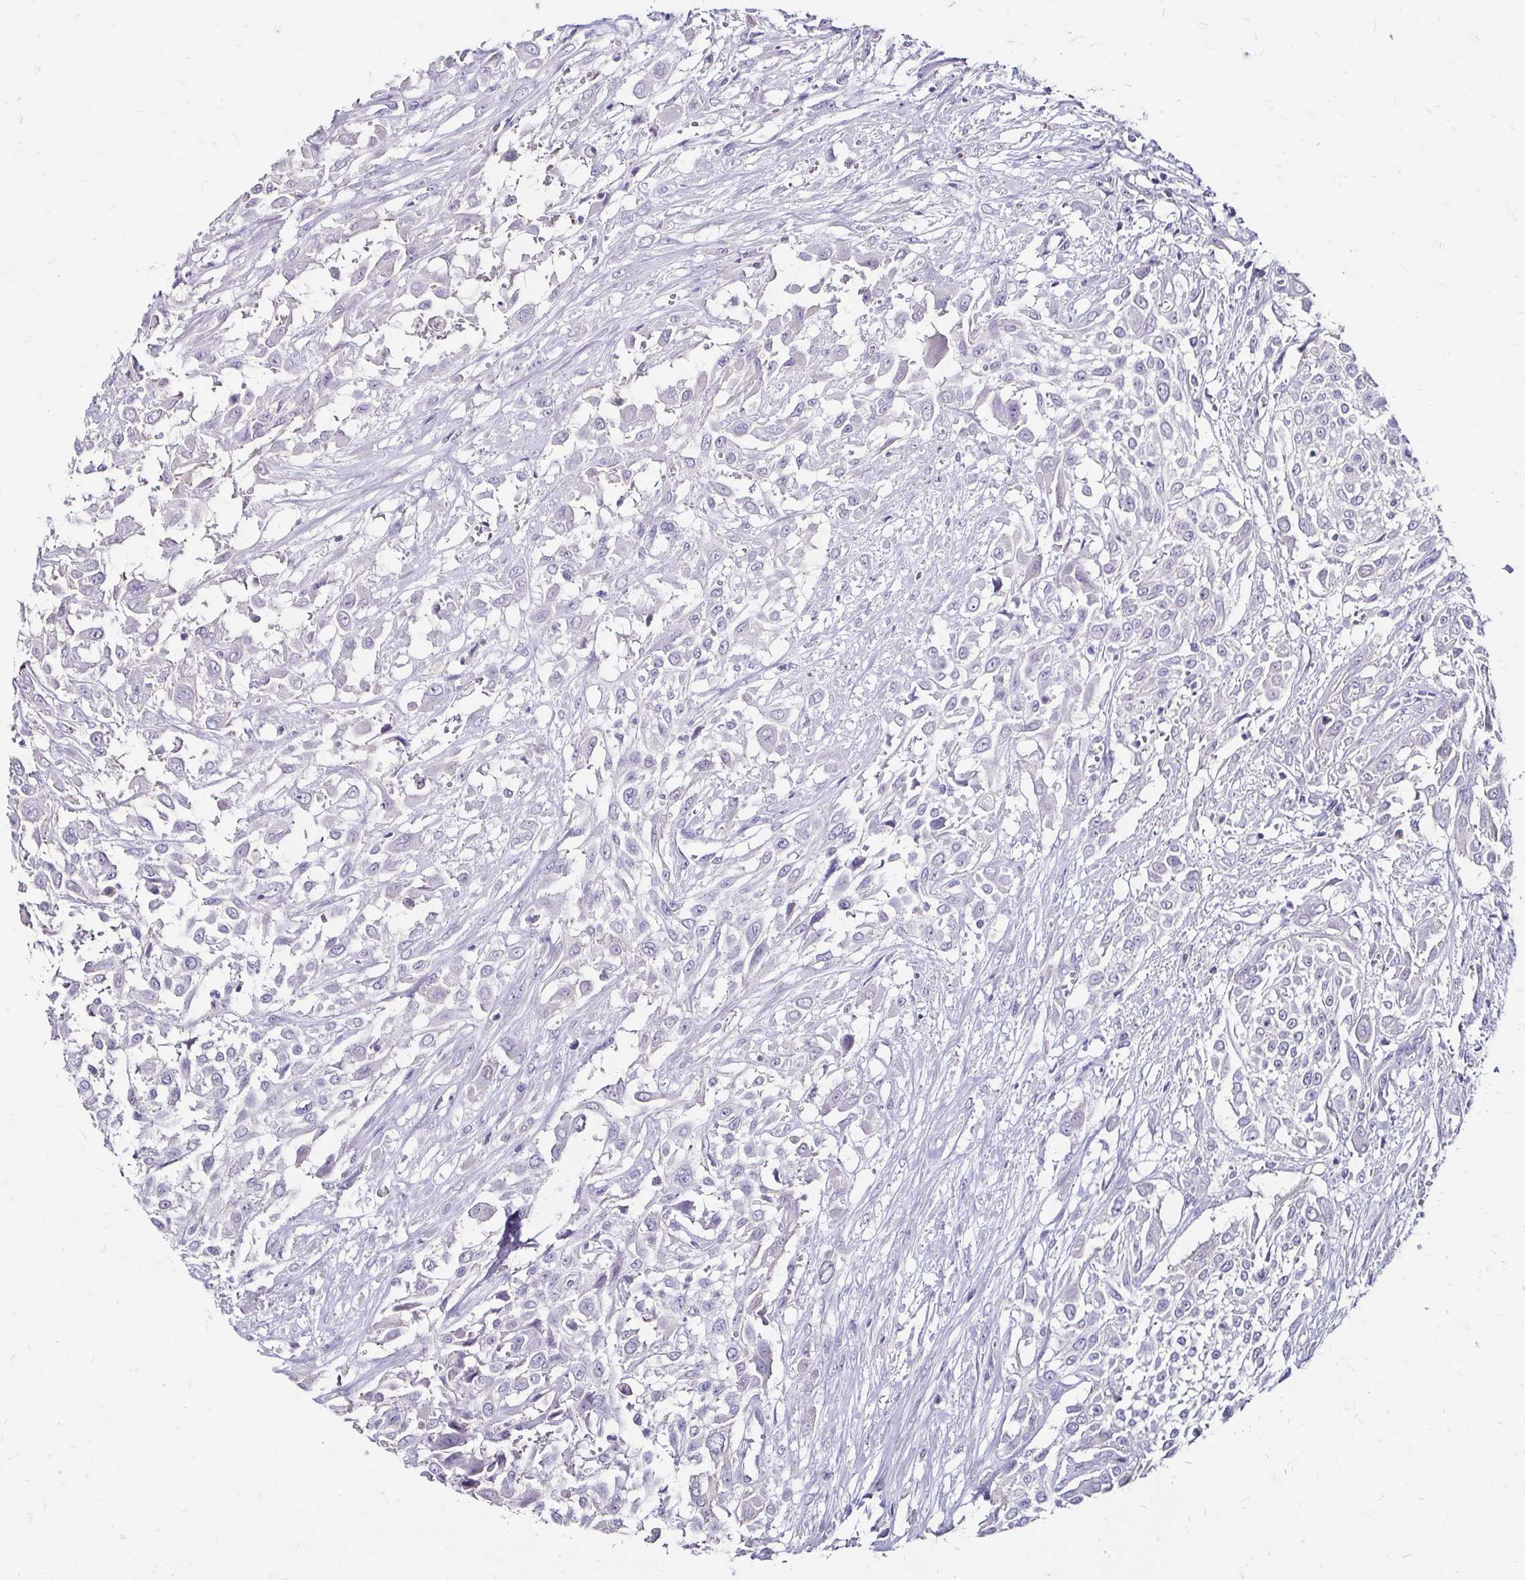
{"staining": {"intensity": "negative", "quantity": "none", "location": "none"}, "tissue": "urothelial cancer", "cell_type": "Tumor cells", "image_type": "cancer", "snomed": [{"axis": "morphology", "description": "Urothelial carcinoma, High grade"}, {"axis": "topography", "description": "Urinary bladder"}], "caption": "IHC photomicrograph of human urothelial carcinoma (high-grade) stained for a protein (brown), which demonstrates no expression in tumor cells.", "gene": "SCG3", "patient": {"sex": "male", "age": 57}}